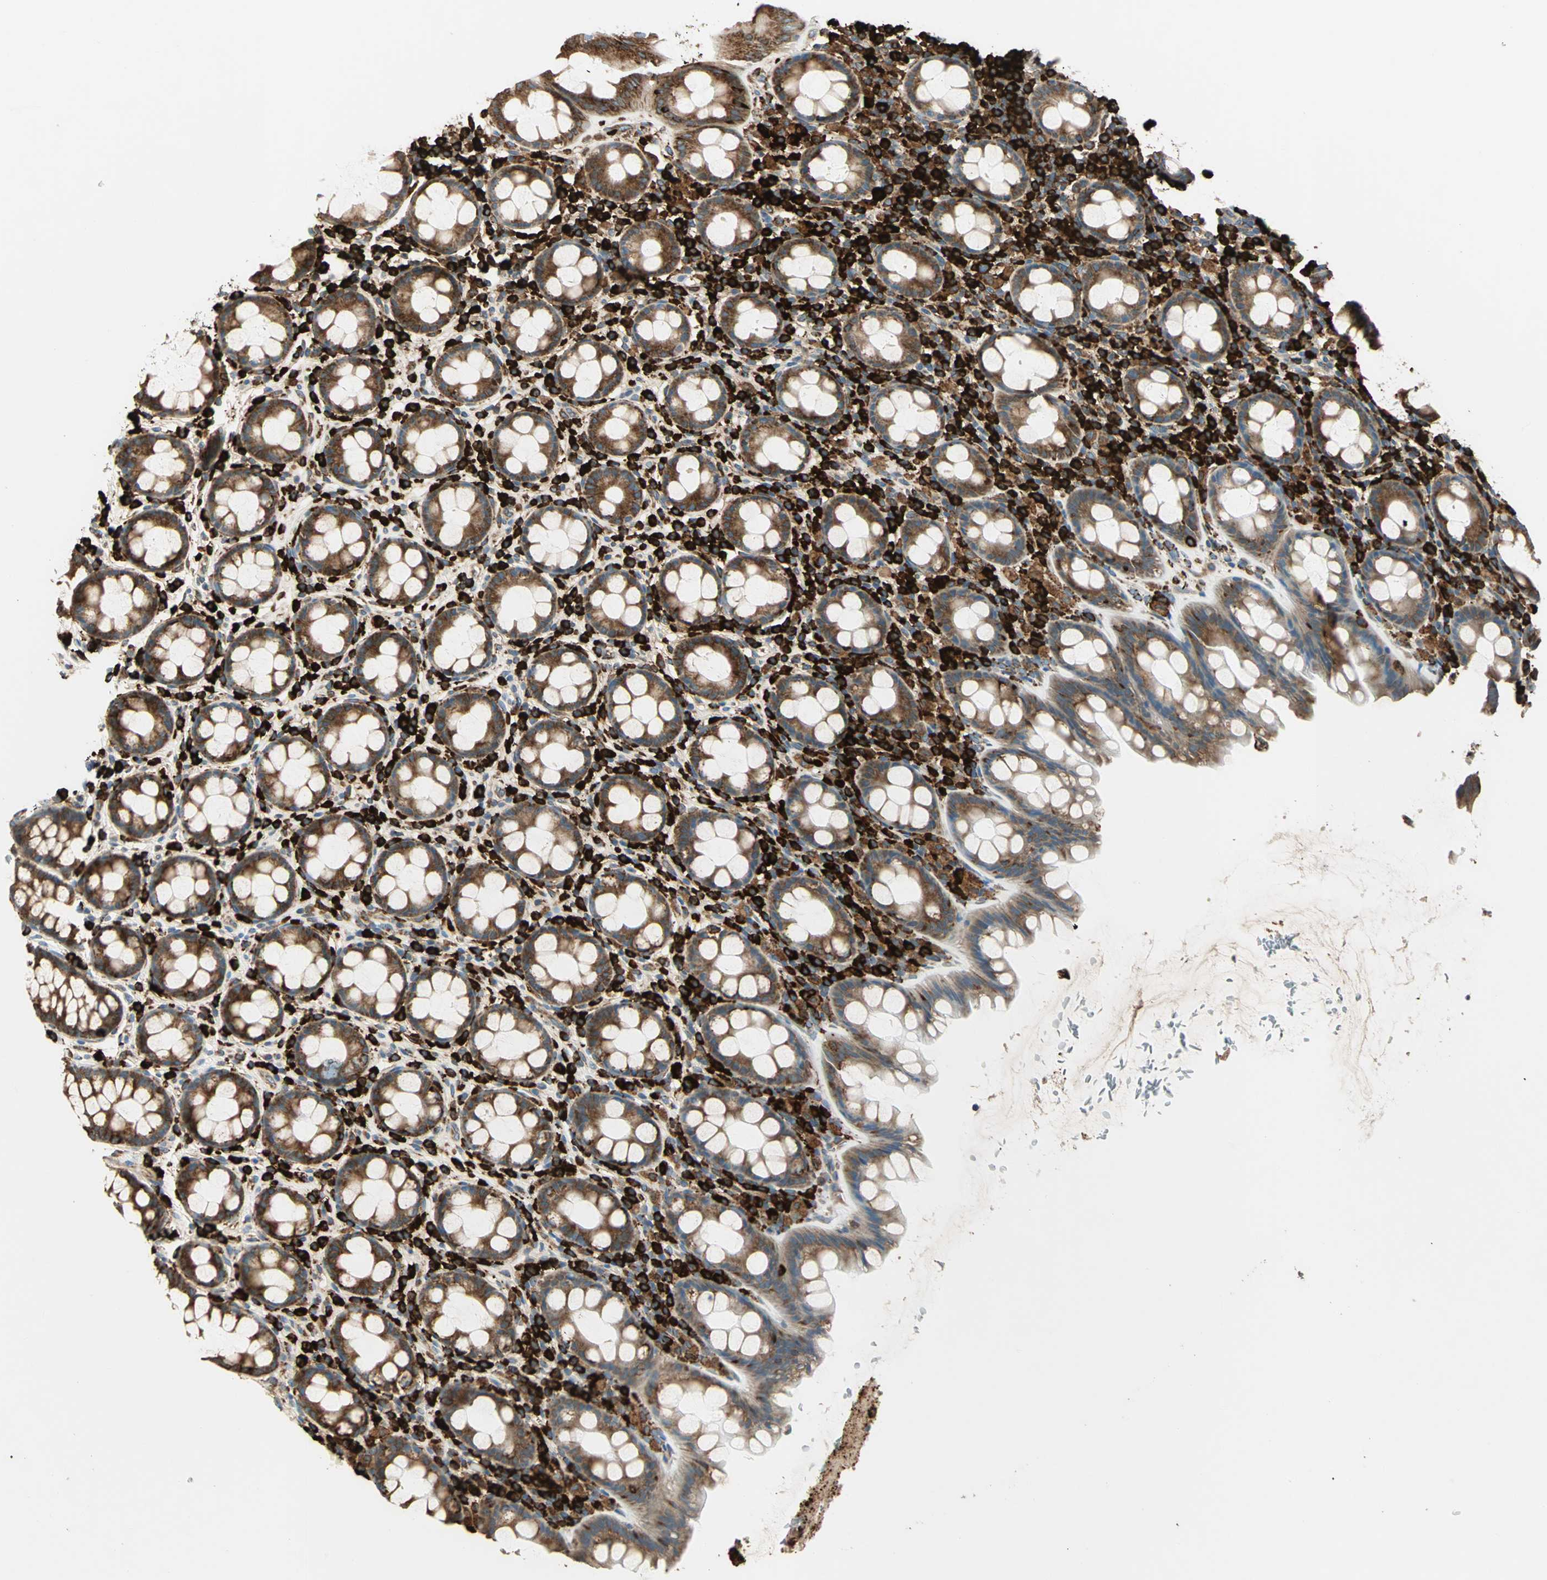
{"staining": {"intensity": "moderate", "quantity": ">75%", "location": "cytoplasmic/membranous"}, "tissue": "rectum", "cell_type": "Glandular cells", "image_type": "normal", "snomed": [{"axis": "morphology", "description": "Normal tissue, NOS"}, {"axis": "topography", "description": "Rectum"}], "caption": "Immunohistochemistry of benign human rectum shows medium levels of moderate cytoplasmic/membranous expression in about >75% of glandular cells. (DAB IHC, brown staining for protein, blue staining for nuclei).", "gene": "PDIA4", "patient": {"sex": "male", "age": 92}}